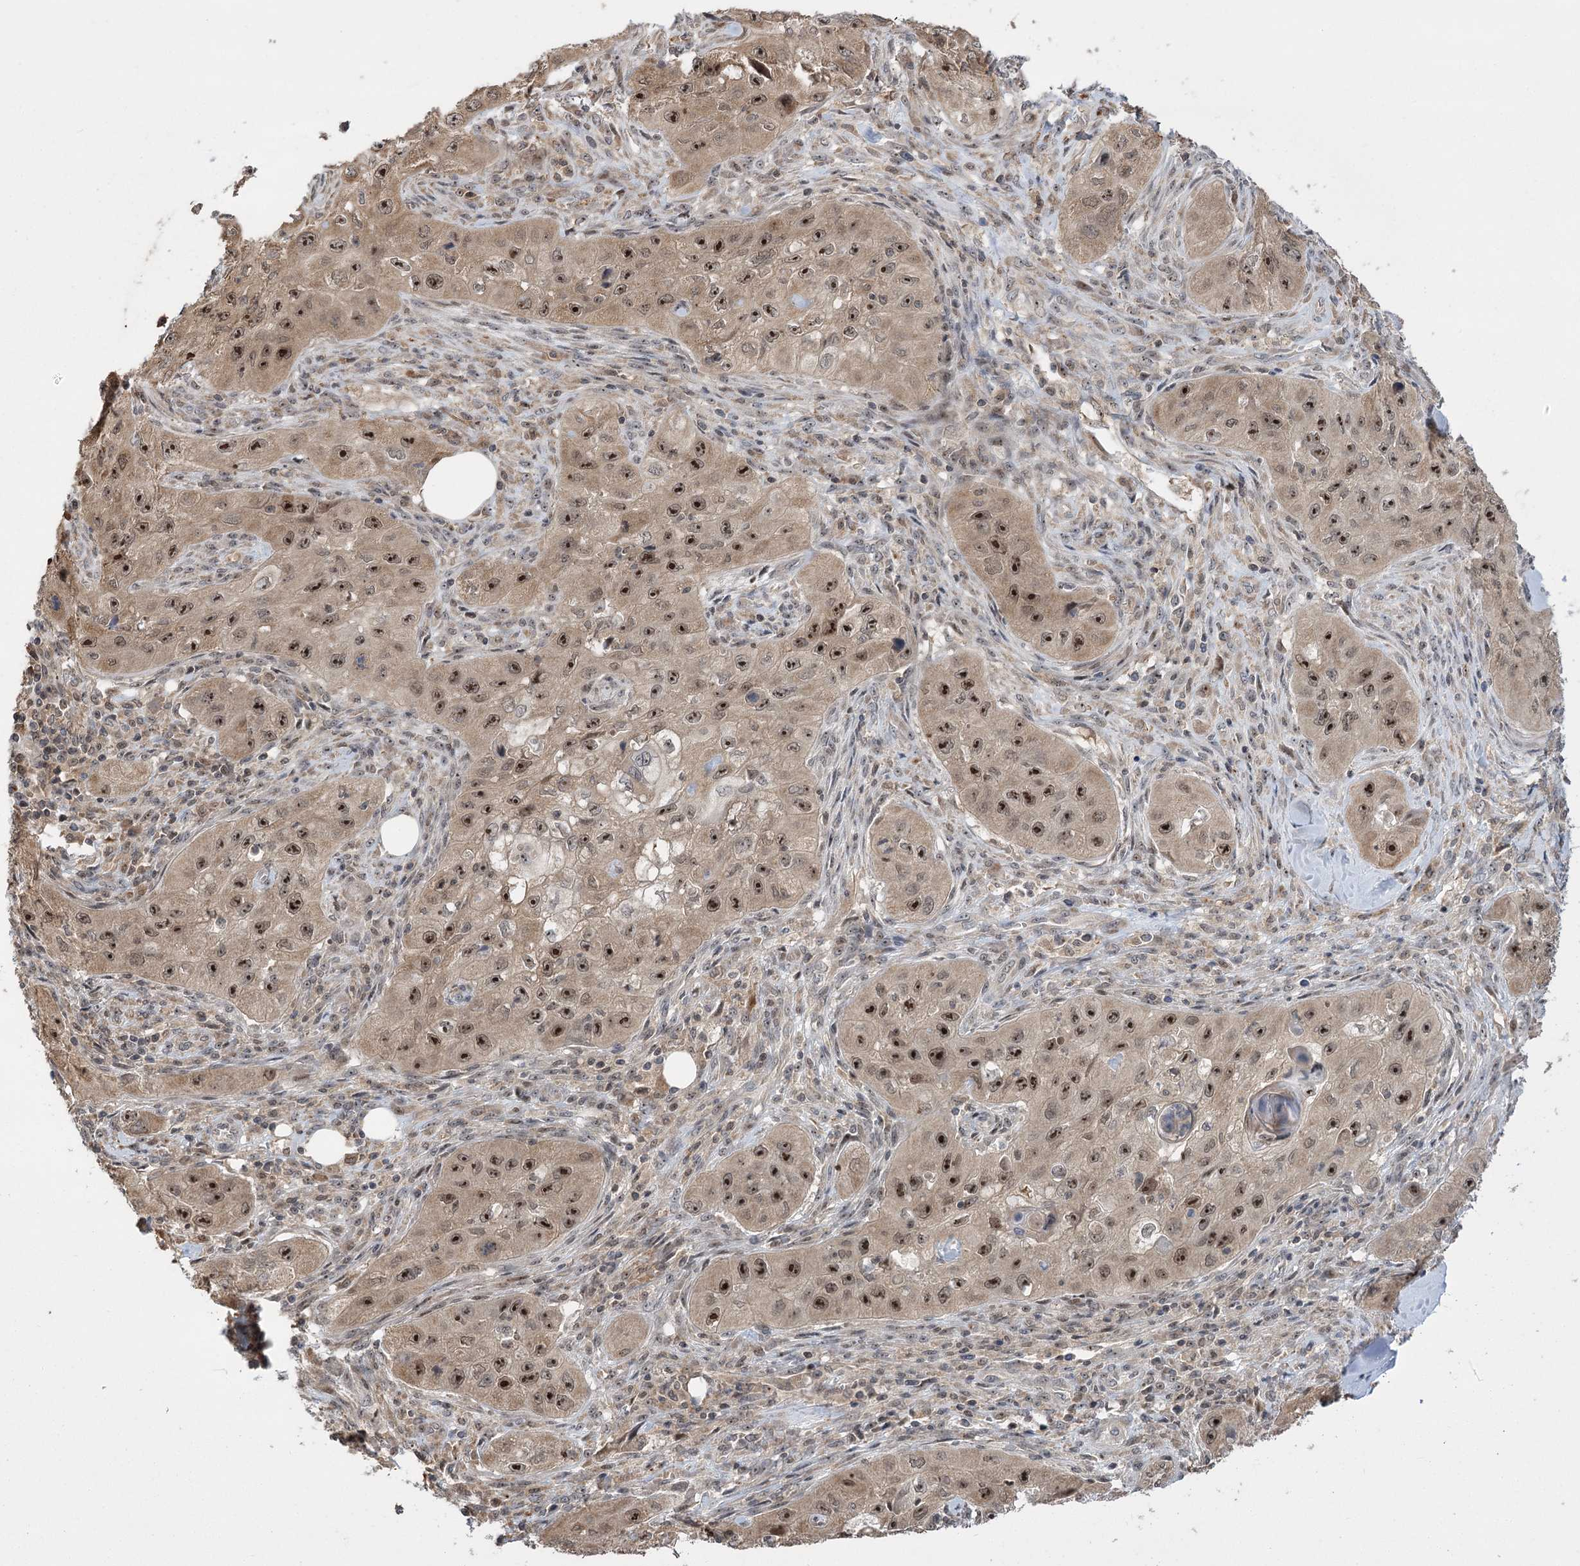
{"staining": {"intensity": "strong", "quantity": "25%-75%", "location": "nuclear"}, "tissue": "skin cancer", "cell_type": "Tumor cells", "image_type": "cancer", "snomed": [{"axis": "morphology", "description": "Squamous cell carcinoma, NOS"}, {"axis": "topography", "description": "Skin"}, {"axis": "topography", "description": "Subcutis"}], "caption": "Immunohistochemical staining of skin cancer displays high levels of strong nuclear protein positivity in approximately 25%-75% of tumor cells.", "gene": "SERGEF", "patient": {"sex": "male", "age": 73}}